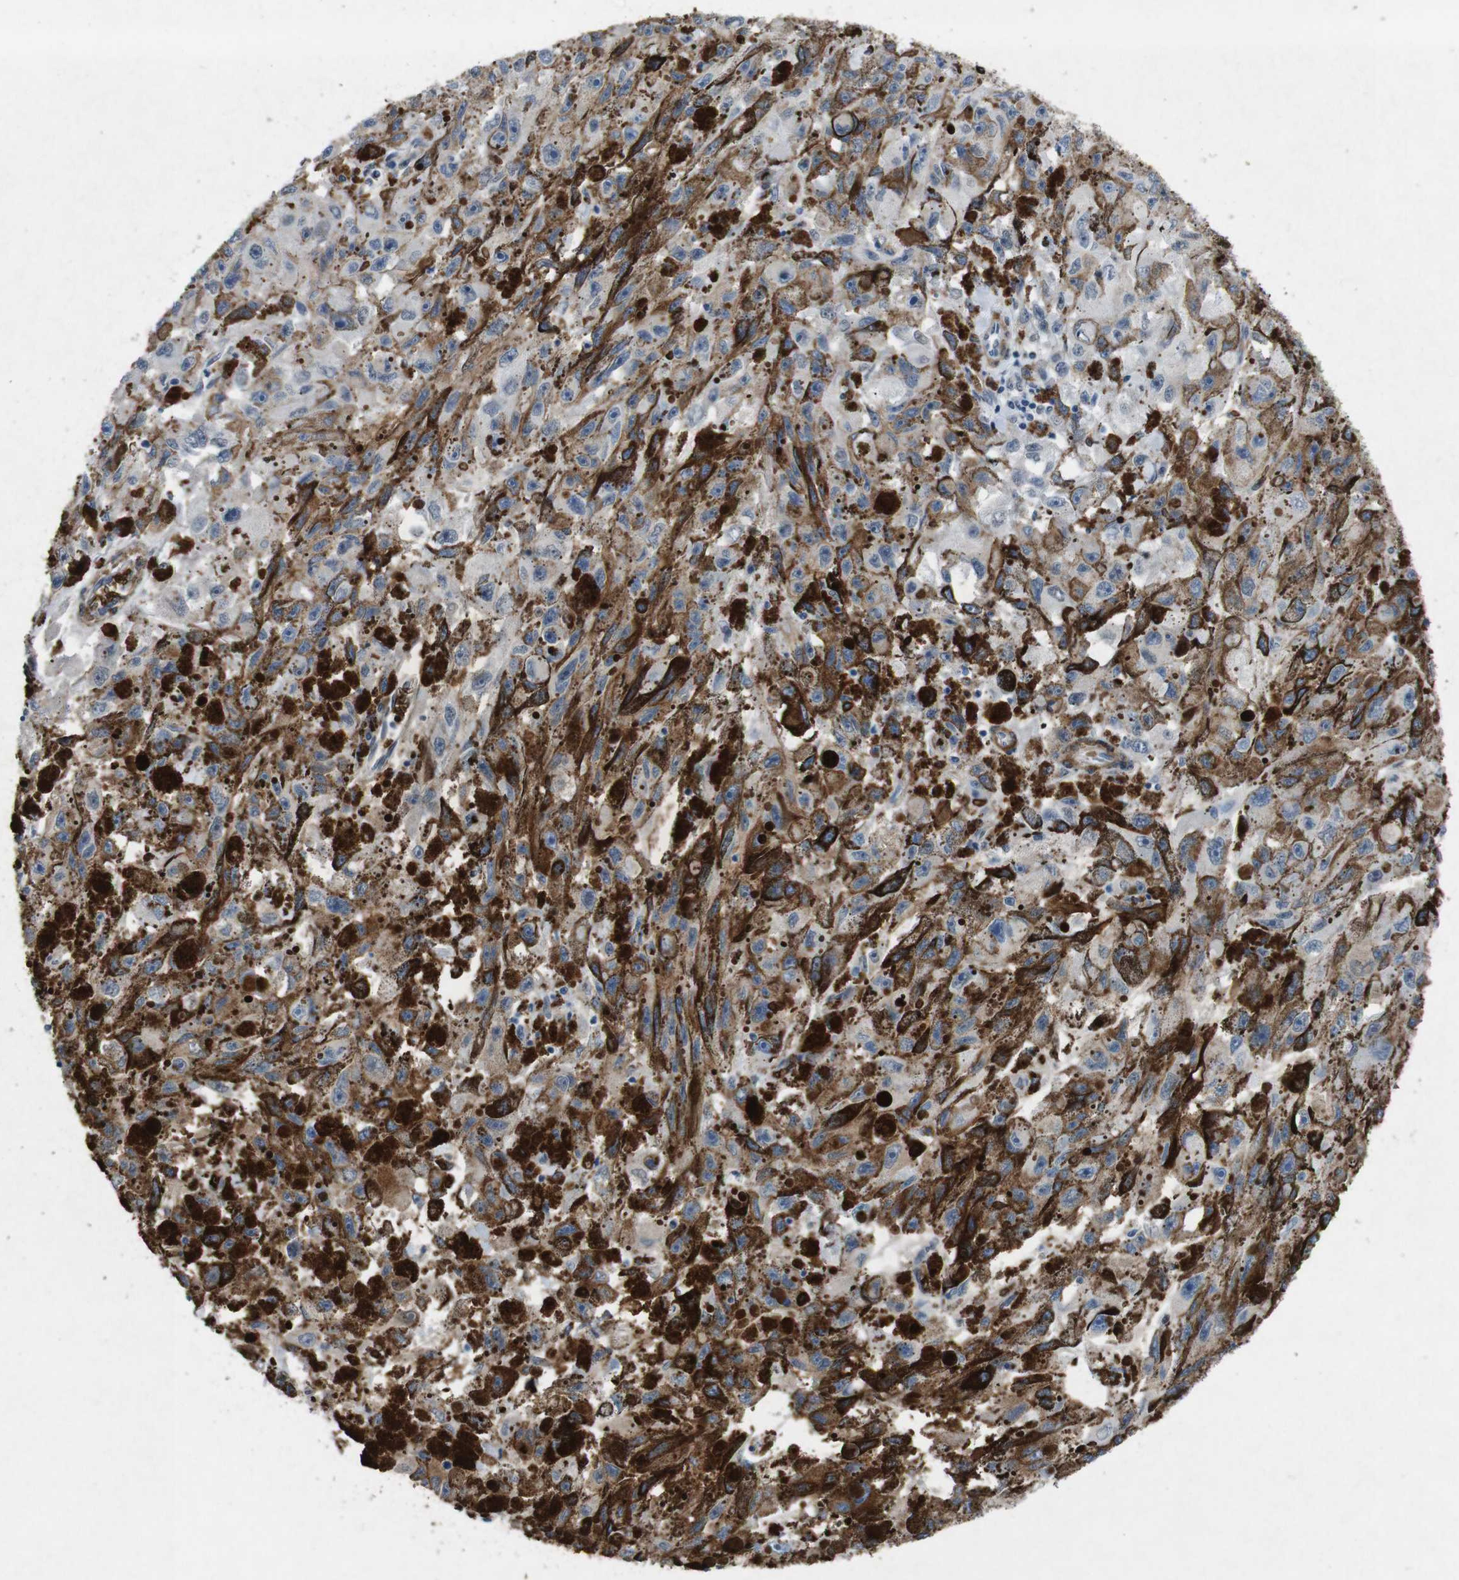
{"staining": {"intensity": "weak", "quantity": "25%-75%", "location": "cytoplasmic/membranous"}, "tissue": "melanoma", "cell_type": "Tumor cells", "image_type": "cancer", "snomed": [{"axis": "morphology", "description": "Malignant melanoma, NOS"}, {"axis": "topography", "description": "Skin"}], "caption": "An immunohistochemistry histopathology image of tumor tissue is shown. Protein staining in brown labels weak cytoplasmic/membranous positivity in malignant melanoma within tumor cells.", "gene": "SPTB", "patient": {"sex": "female", "age": 104}}